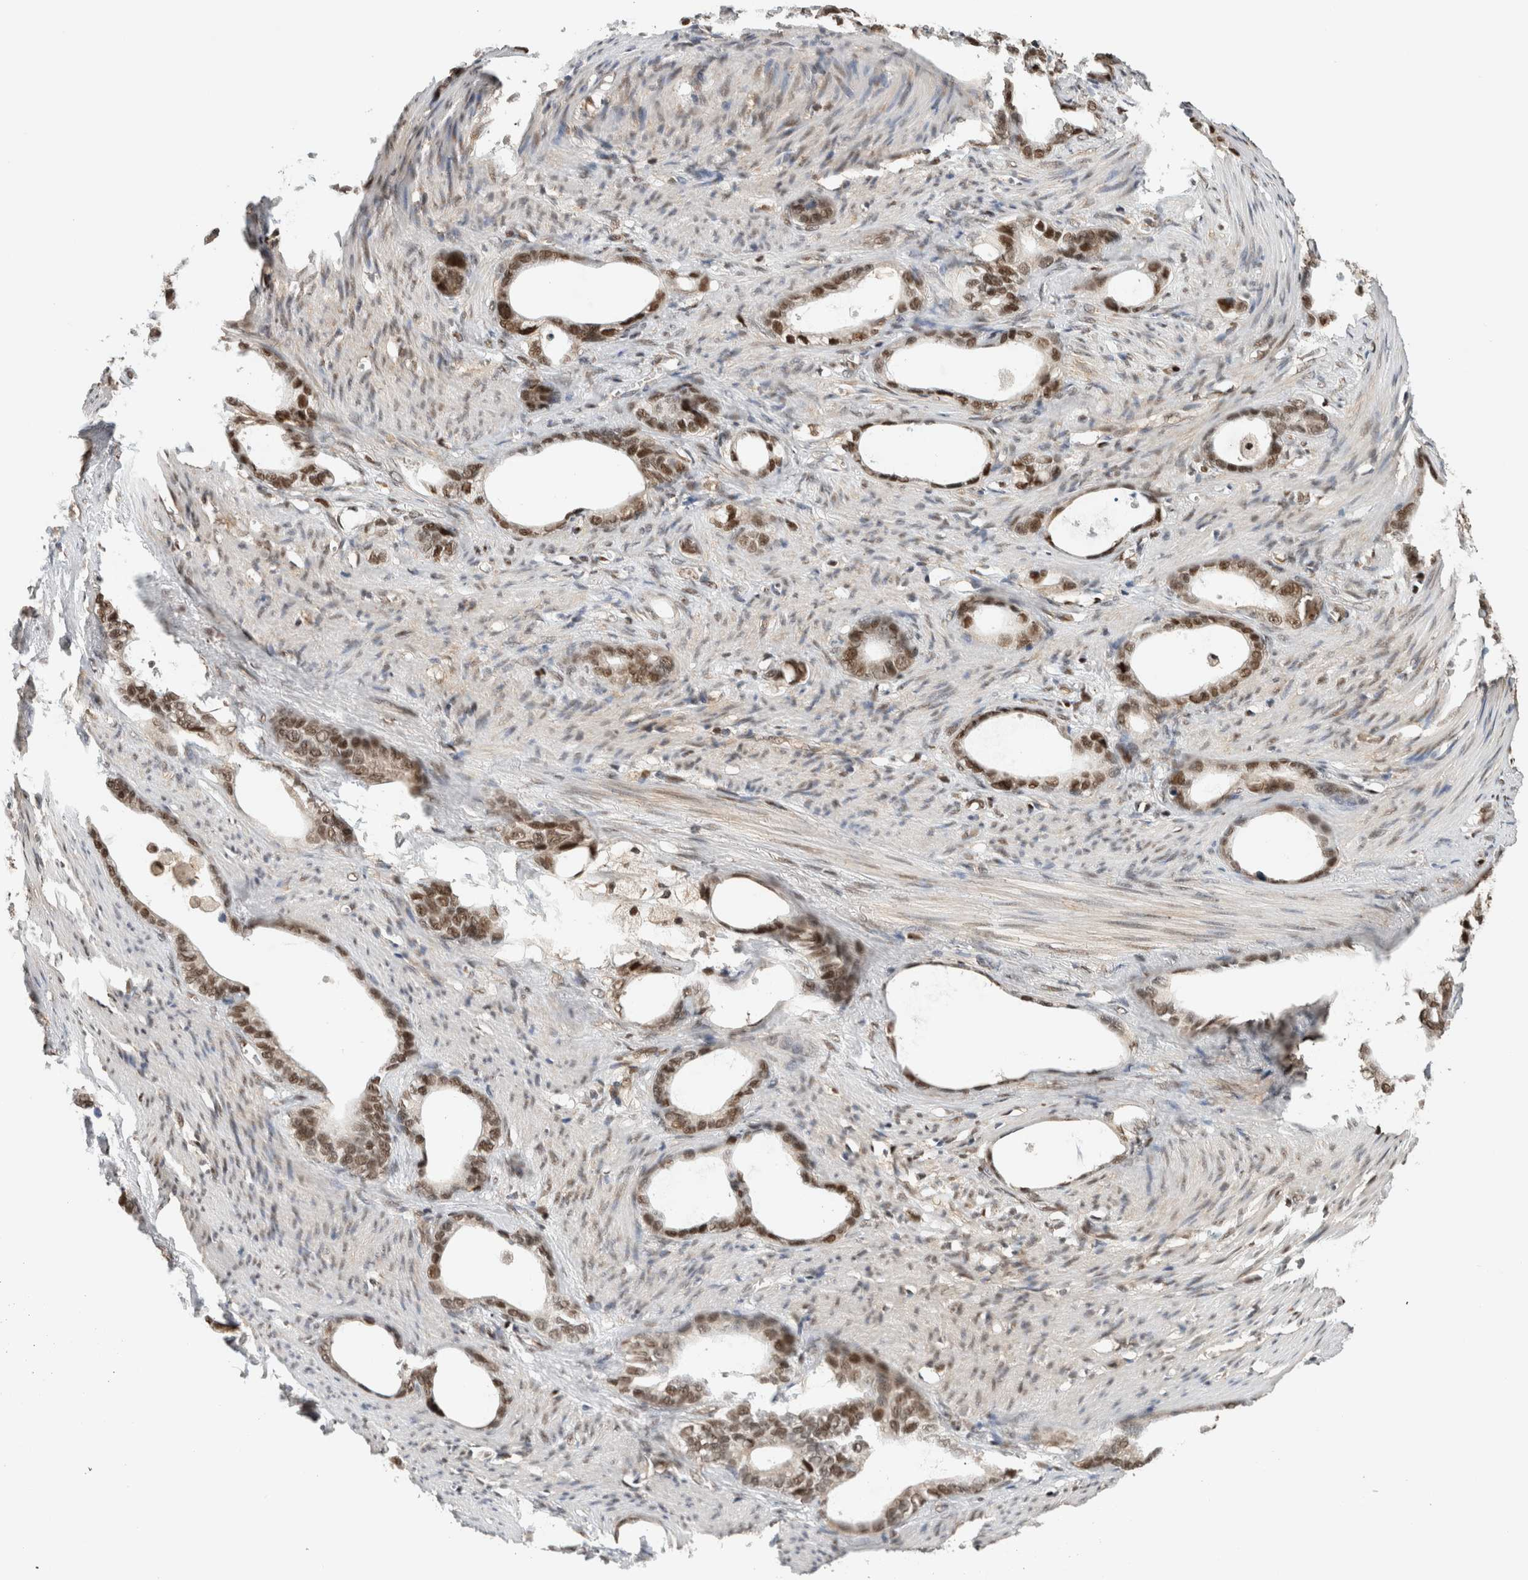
{"staining": {"intensity": "moderate", "quantity": ">75%", "location": "nuclear"}, "tissue": "stomach cancer", "cell_type": "Tumor cells", "image_type": "cancer", "snomed": [{"axis": "morphology", "description": "Adenocarcinoma, NOS"}, {"axis": "topography", "description": "Stomach"}], "caption": "Immunohistochemistry (DAB) staining of human adenocarcinoma (stomach) exhibits moderate nuclear protein positivity in approximately >75% of tumor cells.", "gene": "SNRNP40", "patient": {"sex": "female", "age": 75}}